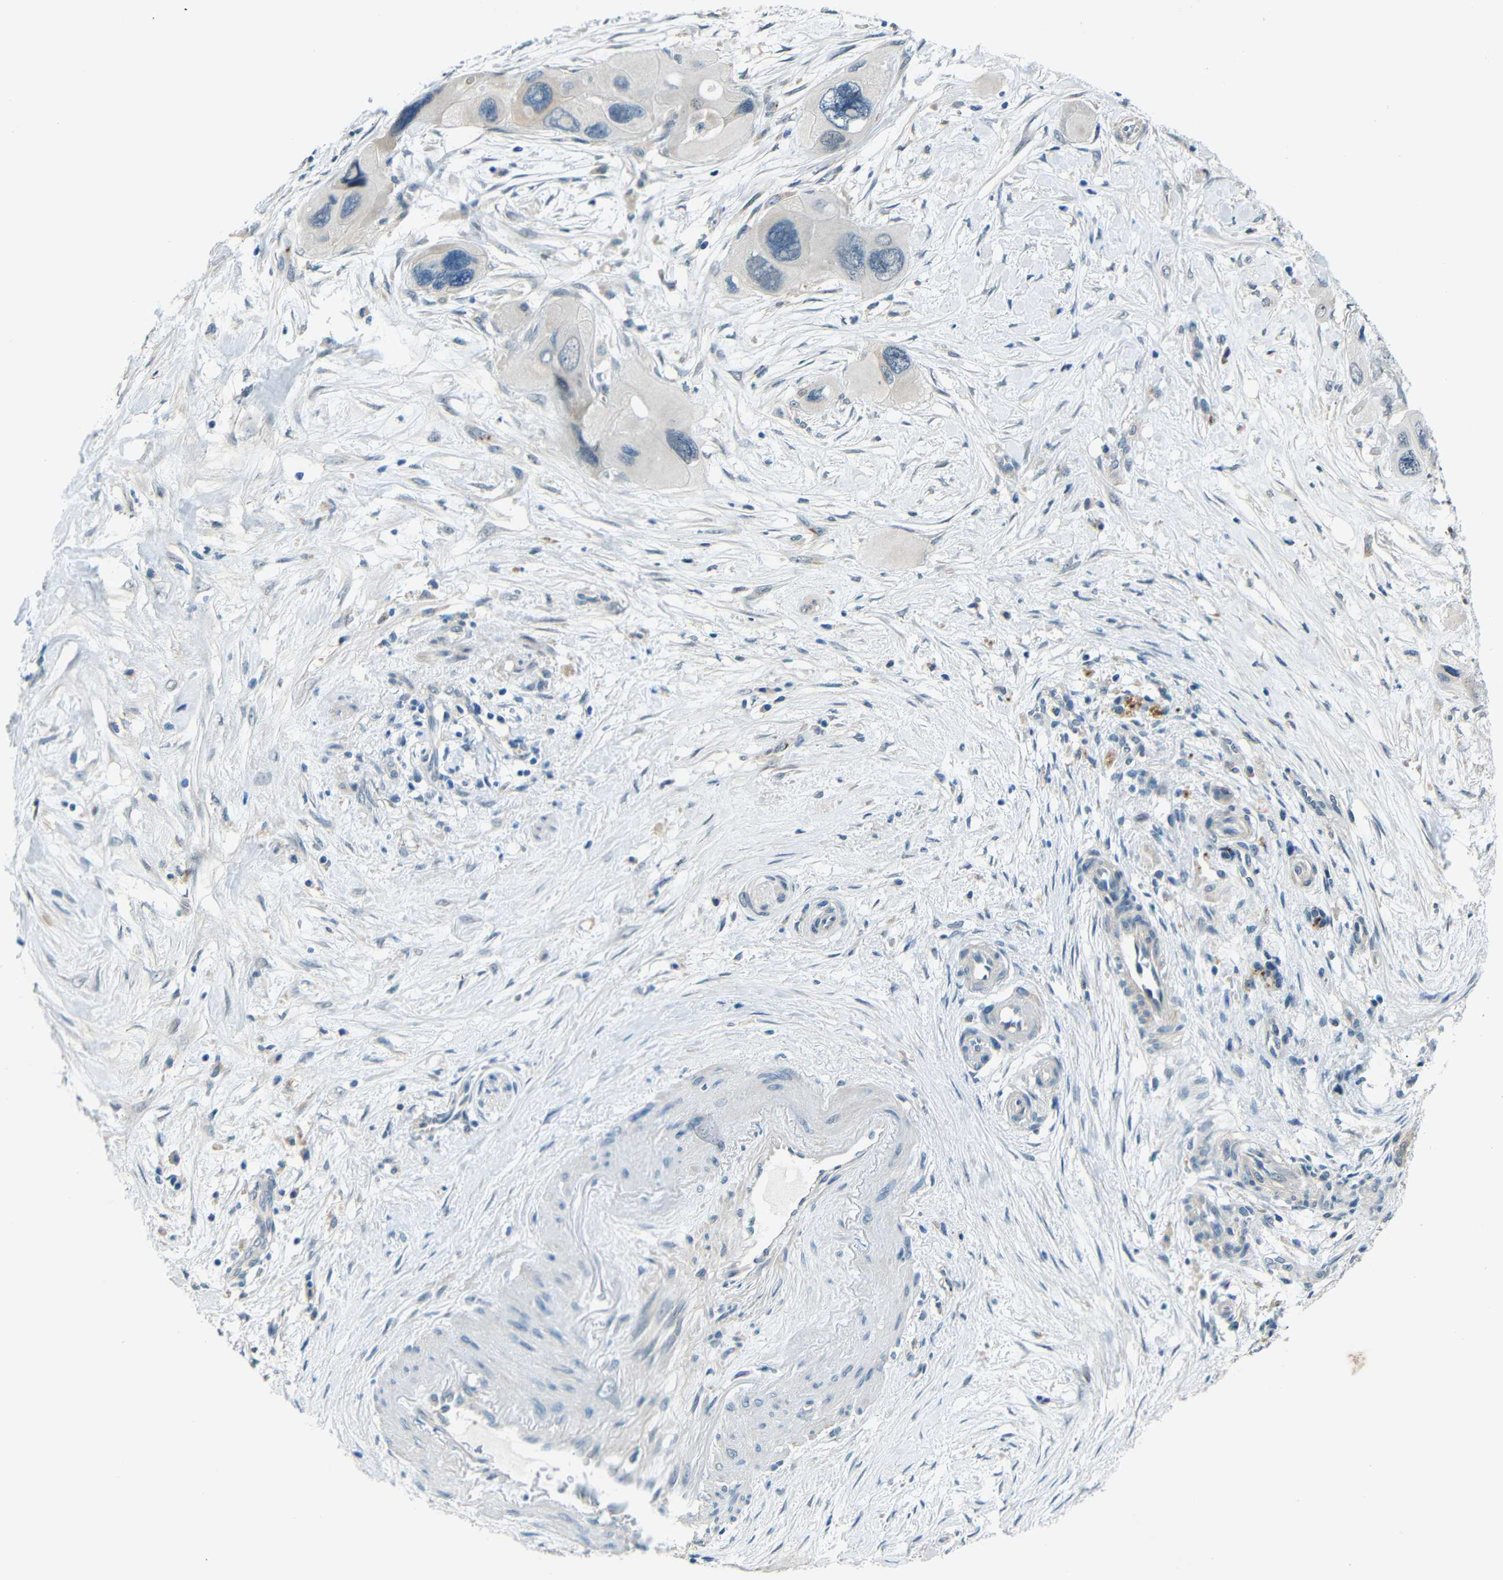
{"staining": {"intensity": "negative", "quantity": "none", "location": "none"}, "tissue": "pancreatic cancer", "cell_type": "Tumor cells", "image_type": "cancer", "snomed": [{"axis": "morphology", "description": "Adenocarcinoma, NOS"}, {"axis": "topography", "description": "Pancreas"}], "caption": "Immunohistochemical staining of human pancreatic adenocarcinoma displays no significant expression in tumor cells.", "gene": "ANKRD22", "patient": {"sex": "male", "age": 73}}